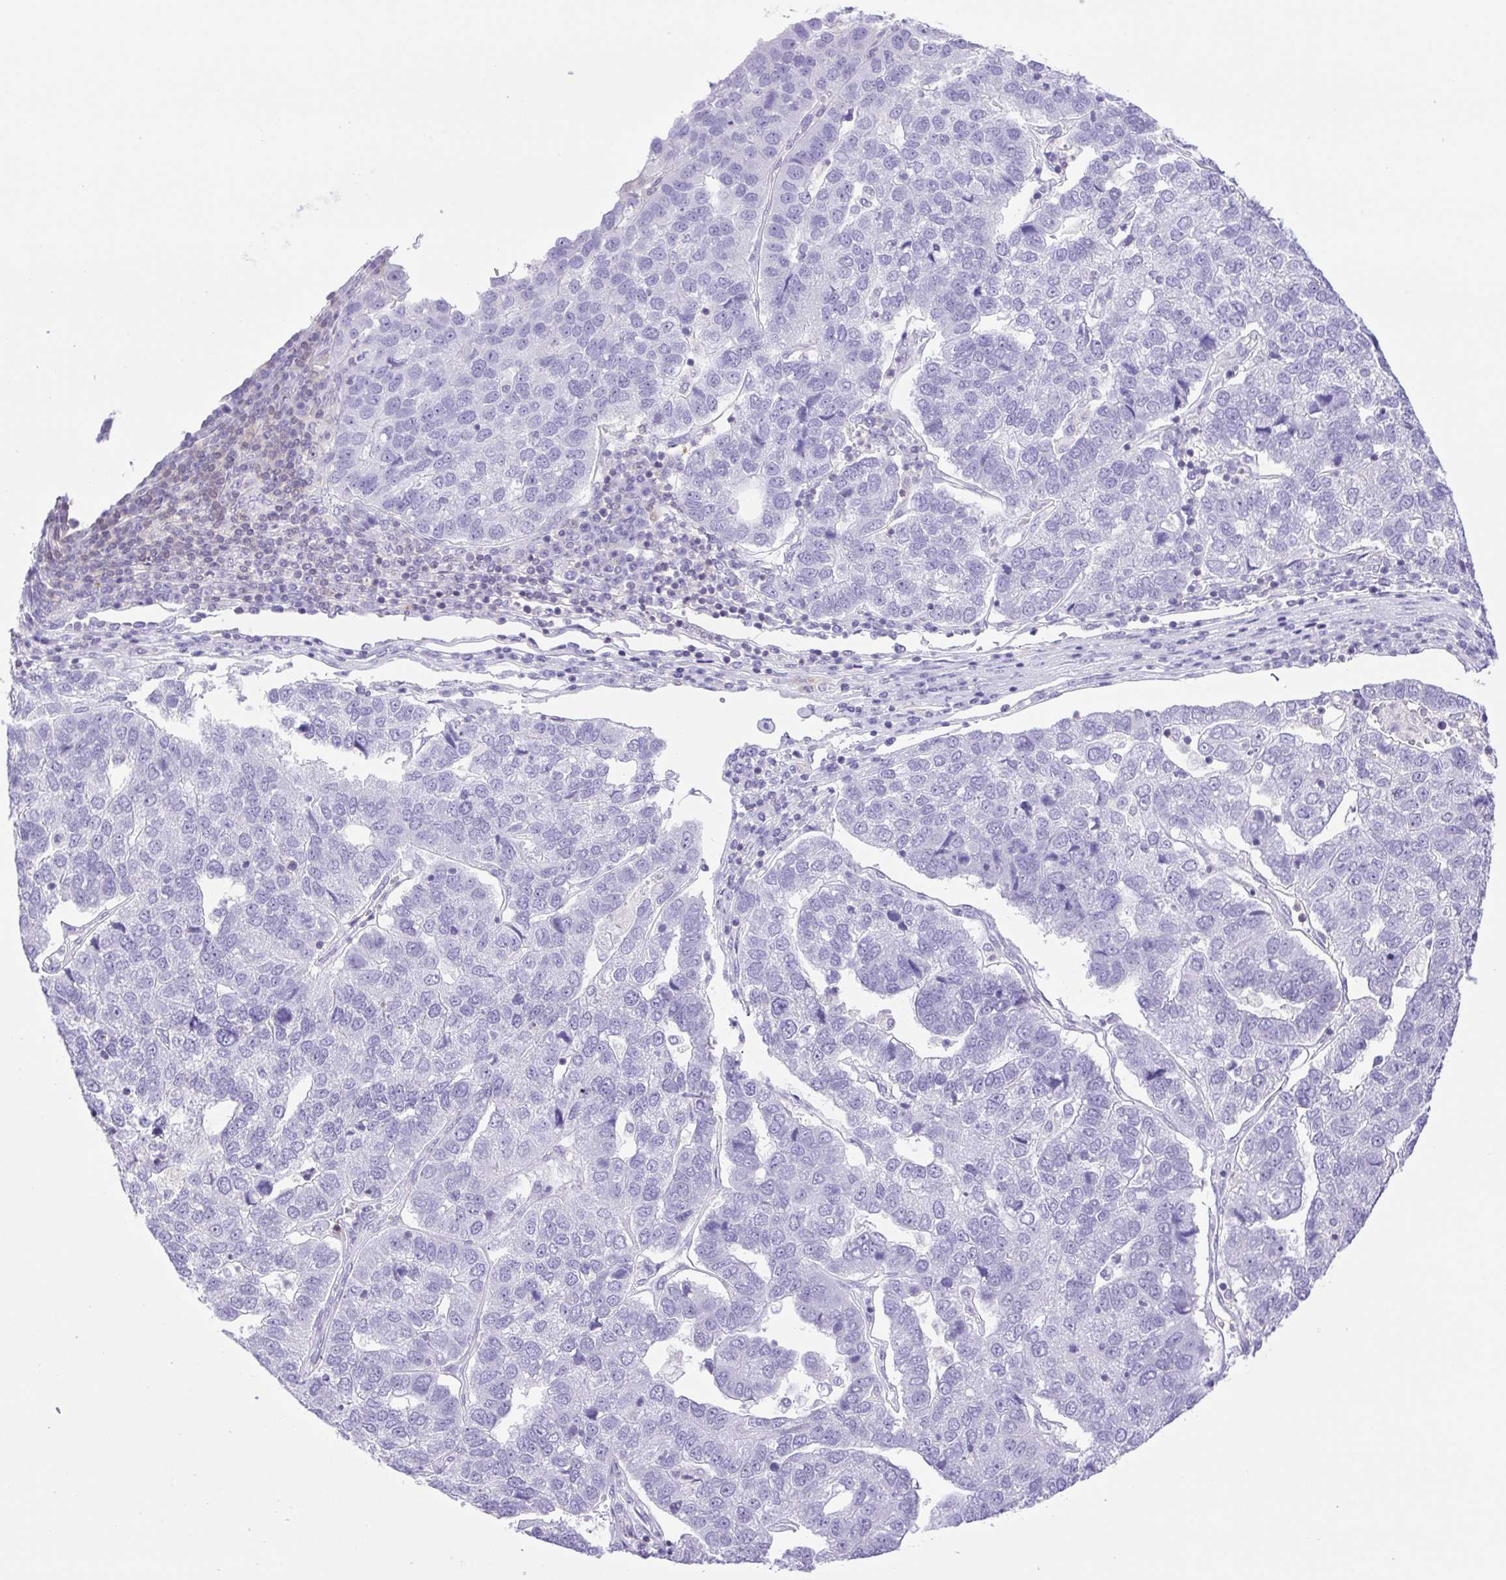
{"staining": {"intensity": "negative", "quantity": "none", "location": "none"}, "tissue": "pancreatic cancer", "cell_type": "Tumor cells", "image_type": "cancer", "snomed": [{"axis": "morphology", "description": "Adenocarcinoma, NOS"}, {"axis": "topography", "description": "Pancreas"}], "caption": "High magnification brightfield microscopy of pancreatic cancer stained with DAB (brown) and counterstained with hematoxylin (blue): tumor cells show no significant positivity.", "gene": "SYNPR", "patient": {"sex": "female", "age": 61}}